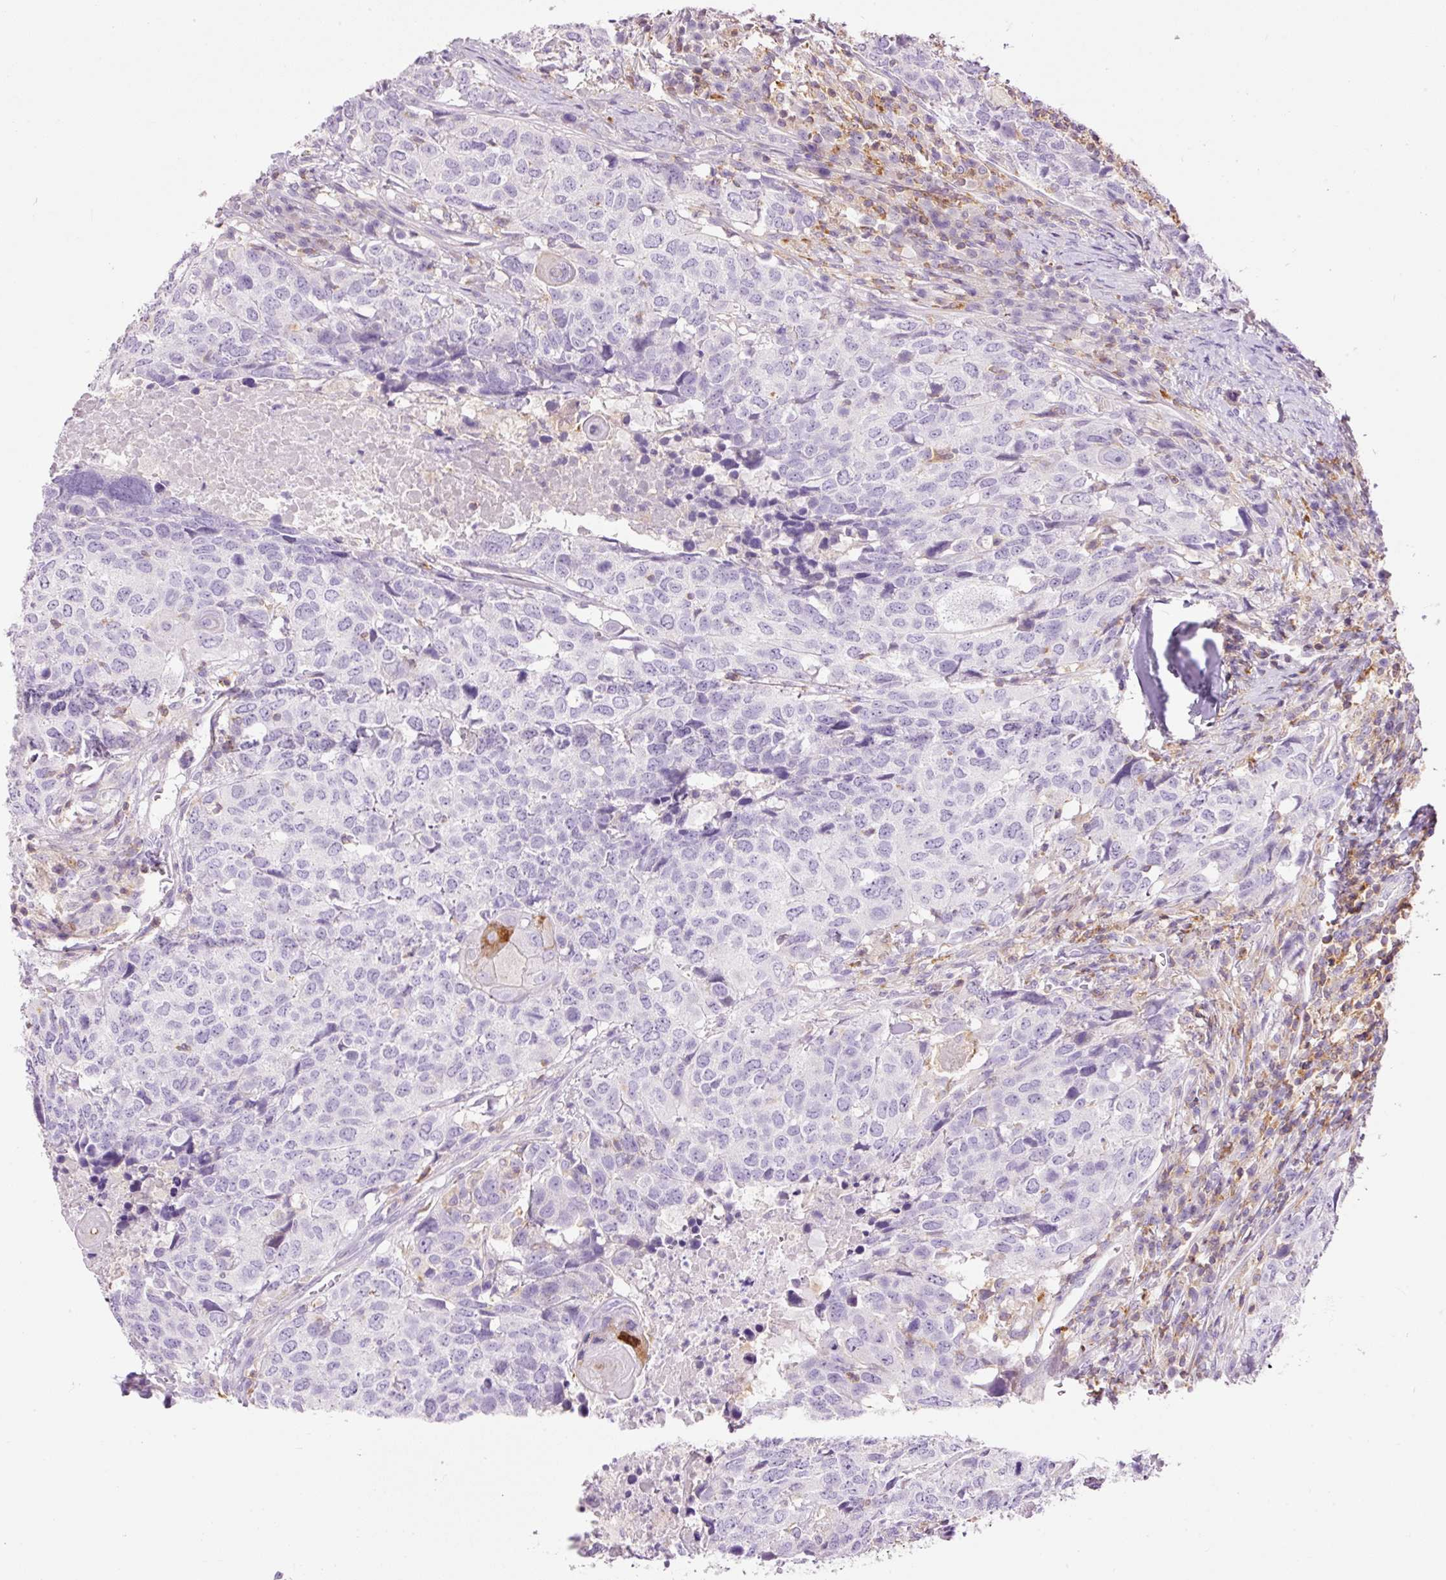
{"staining": {"intensity": "negative", "quantity": "none", "location": "none"}, "tissue": "head and neck cancer", "cell_type": "Tumor cells", "image_type": "cancer", "snomed": [{"axis": "morphology", "description": "Normal tissue, NOS"}, {"axis": "morphology", "description": "Squamous cell carcinoma, NOS"}, {"axis": "topography", "description": "Skeletal muscle"}, {"axis": "topography", "description": "Vascular tissue"}, {"axis": "topography", "description": "Peripheral nerve tissue"}, {"axis": "topography", "description": "Head-Neck"}], "caption": "The micrograph reveals no significant positivity in tumor cells of head and neck squamous cell carcinoma.", "gene": "DOK6", "patient": {"sex": "male", "age": 66}}